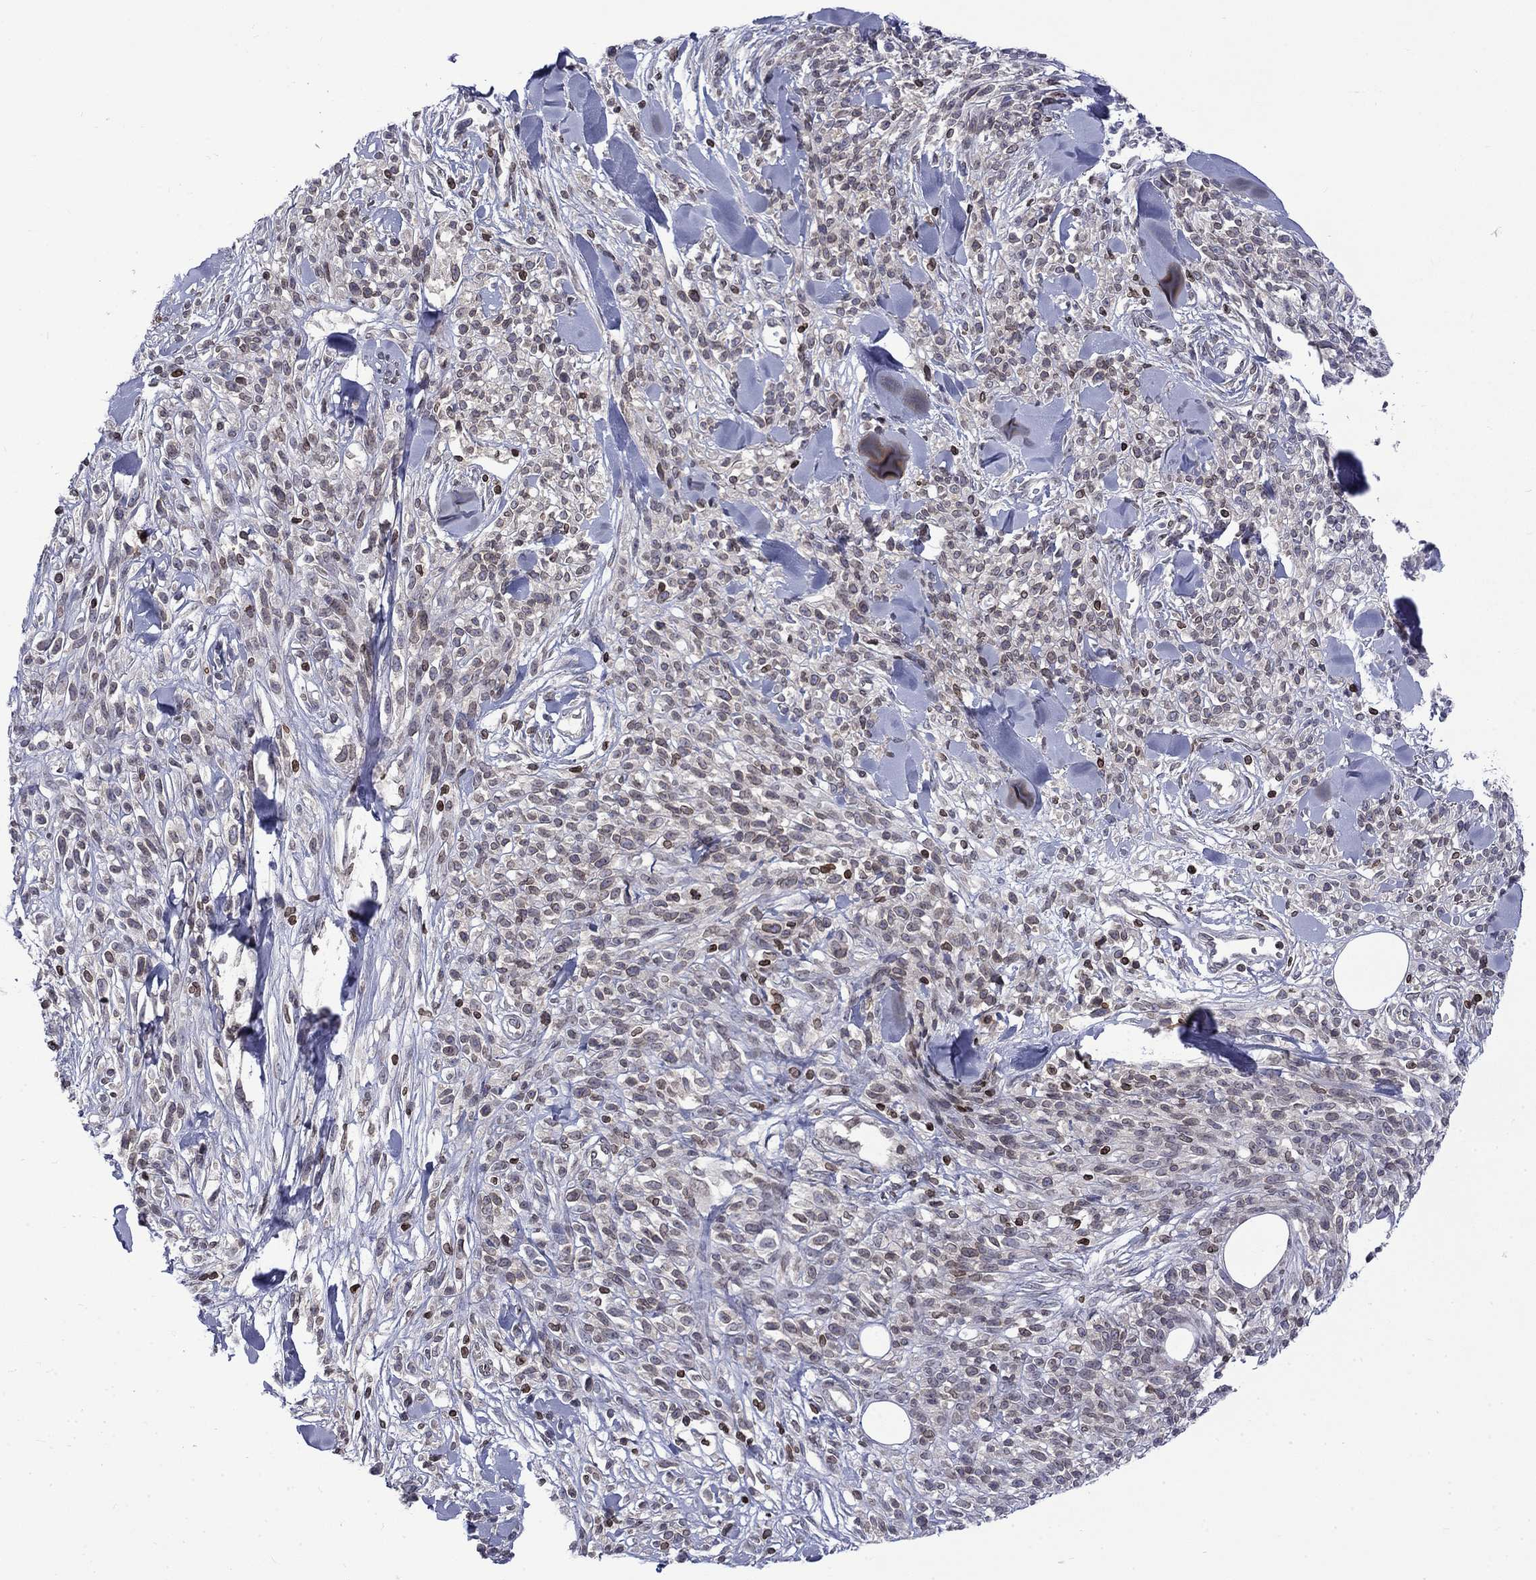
{"staining": {"intensity": "moderate", "quantity": "<25%", "location": "cytoplasmic/membranous,nuclear"}, "tissue": "melanoma", "cell_type": "Tumor cells", "image_type": "cancer", "snomed": [{"axis": "morphology", "description": "Malignant melanoma, NOS"}, {"axis": "topography", "description": "Skin"}, {"axis": "topography", "description": "Skin of trunk"}], "caption": "An immunohistochemistry photomicrograph of tumor tissue is shown. Protein staining in brown highlights moderate cytoplasmic/membranous and nuclear positivity in melanoma within tumor cells.", "gene": "SLA", "patient": {"sex": "male", "age": 74}}